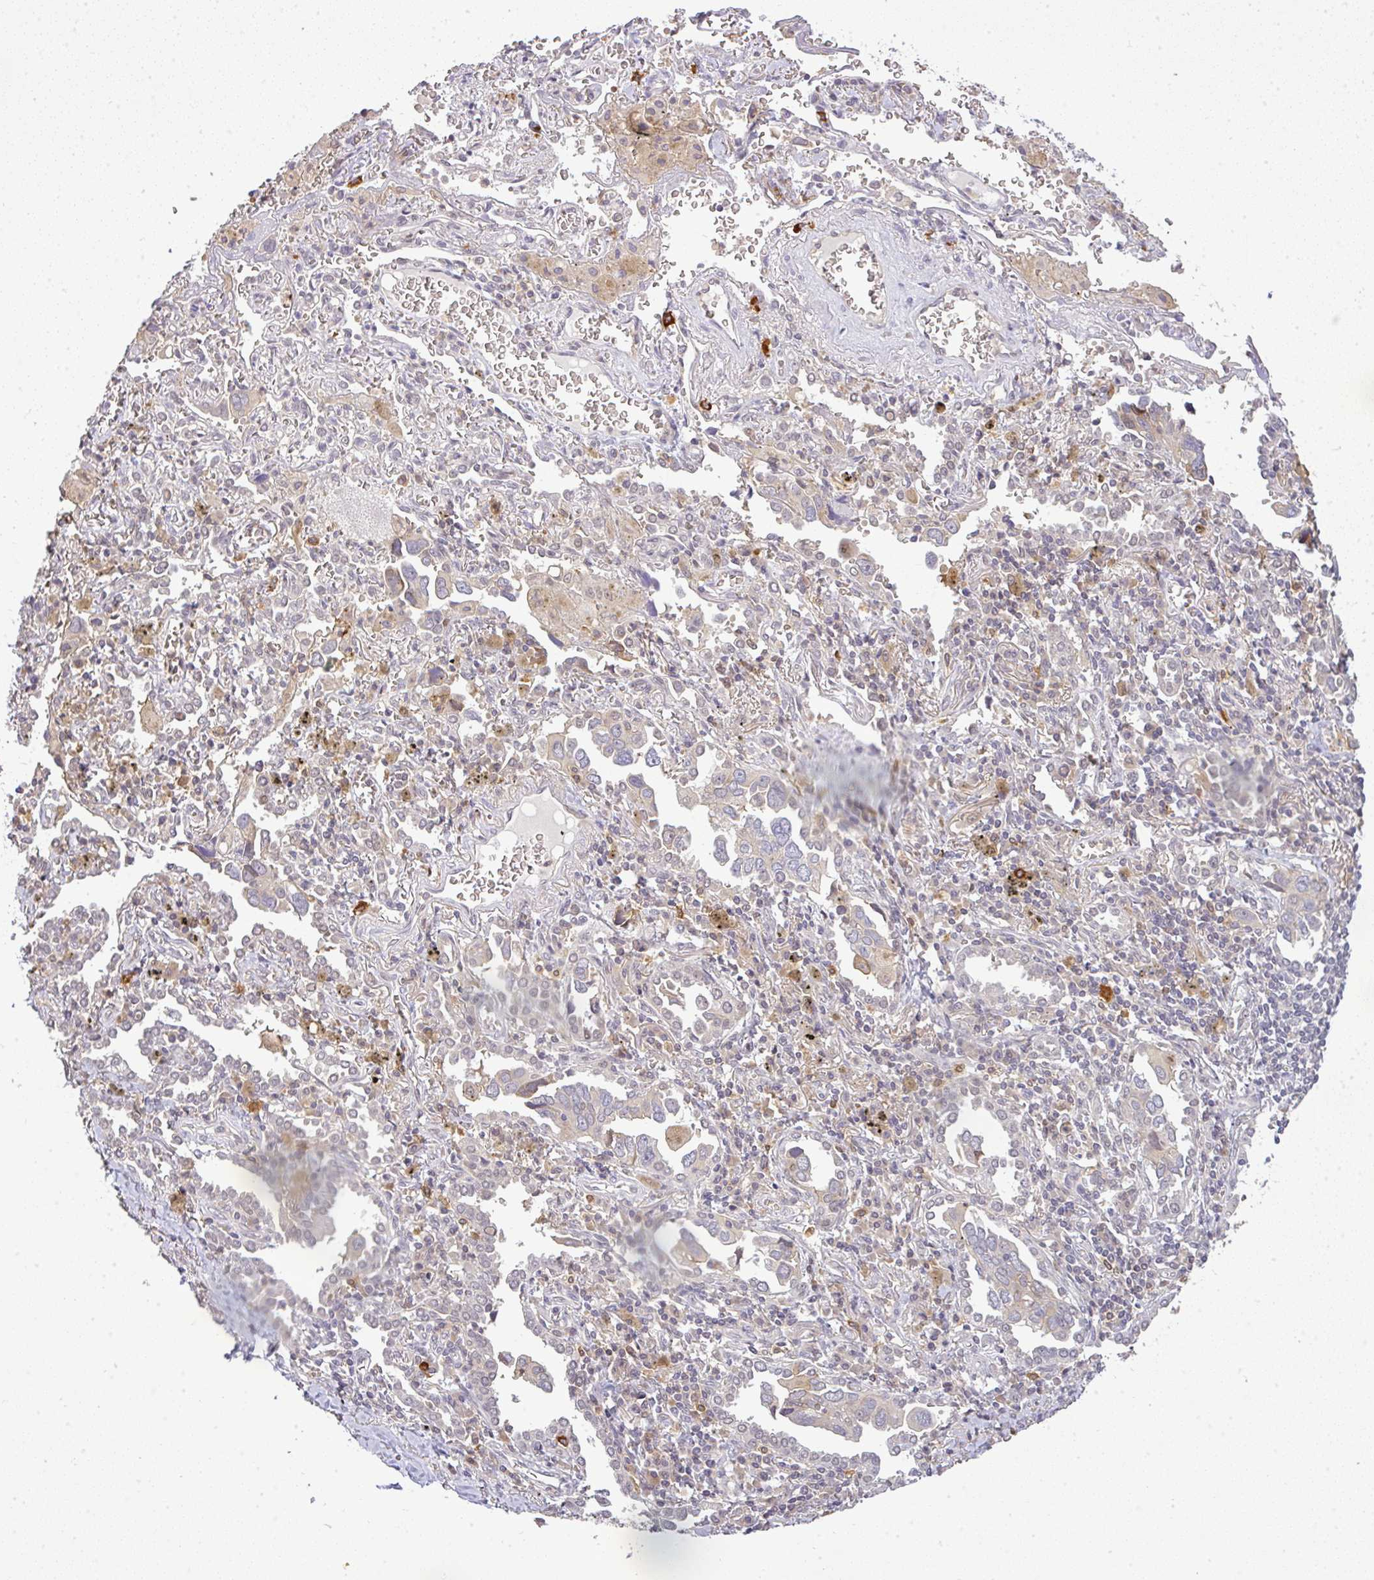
{"staining": {"intensity": "negative", "quantity": "none", "location": "none"}, "tissue": "lung cancer", "cell_type": "Tumor cells", "image_type": "cancer", "snomed": [{"axis": "morphology", "description": "Adenocarcinoma, NOS"}, {"axis": "topography", "description": "Lung"}], "caption": "Tumor cells show no significant expression in lung adenocarcinoma.", "gene": "FAM153A", "patient": {"sex": "male", "age": 76}}